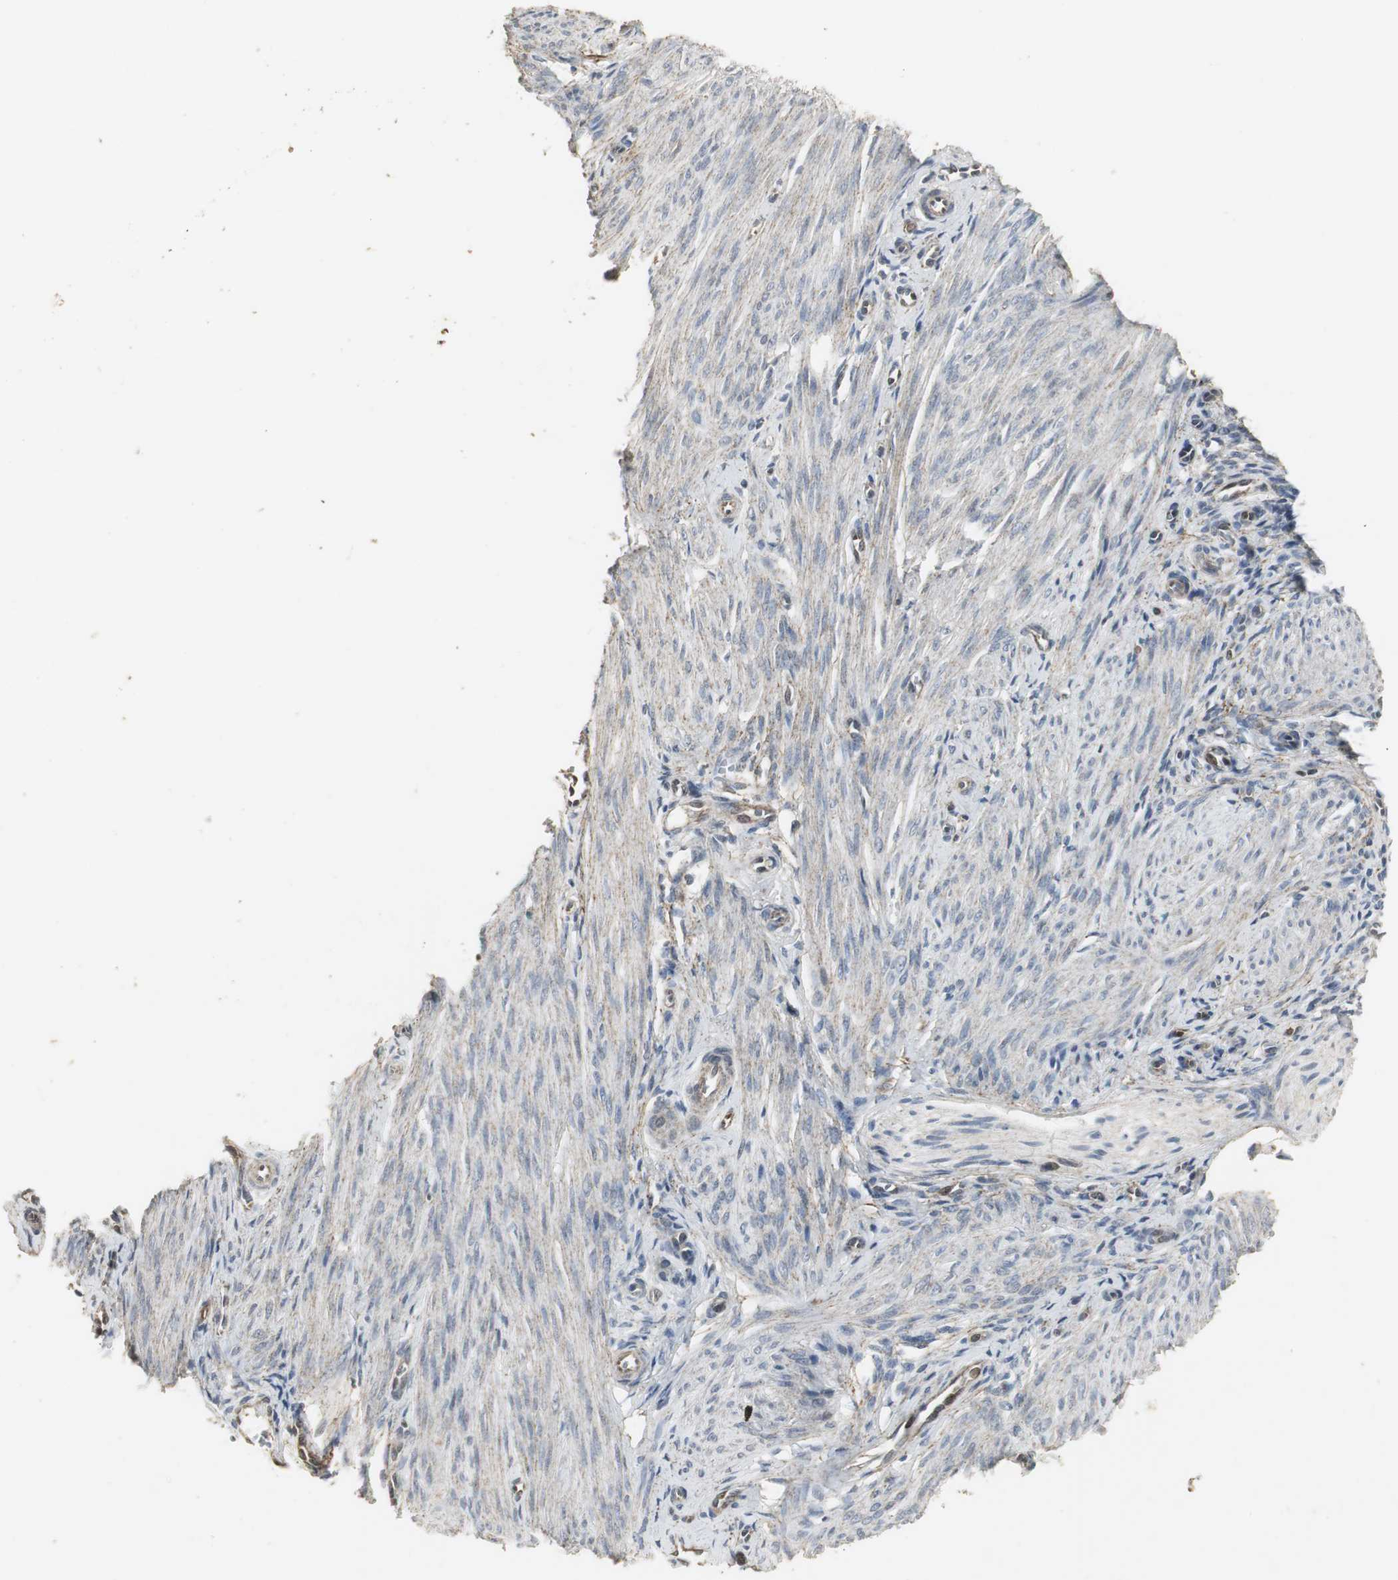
{"staining": {"intensity": "negative", "quantity": "none", "location": "none"}, "tissue": "endometrium", "cell_type": "Cells in endometrial stroma", "image_type": "normal", "snomed": [{"axis": "morphology", "description": "Normal tissue, NOS"}, {"axis": "topography", "description": "Endometrium"}], "caption": "DAB immunohistochemical staining of normal endometrium exhibits no significant staining in cells in endometrial stroma.", "gene": "DNAJB4", "patient": {"sex": "female", "age": 27}}